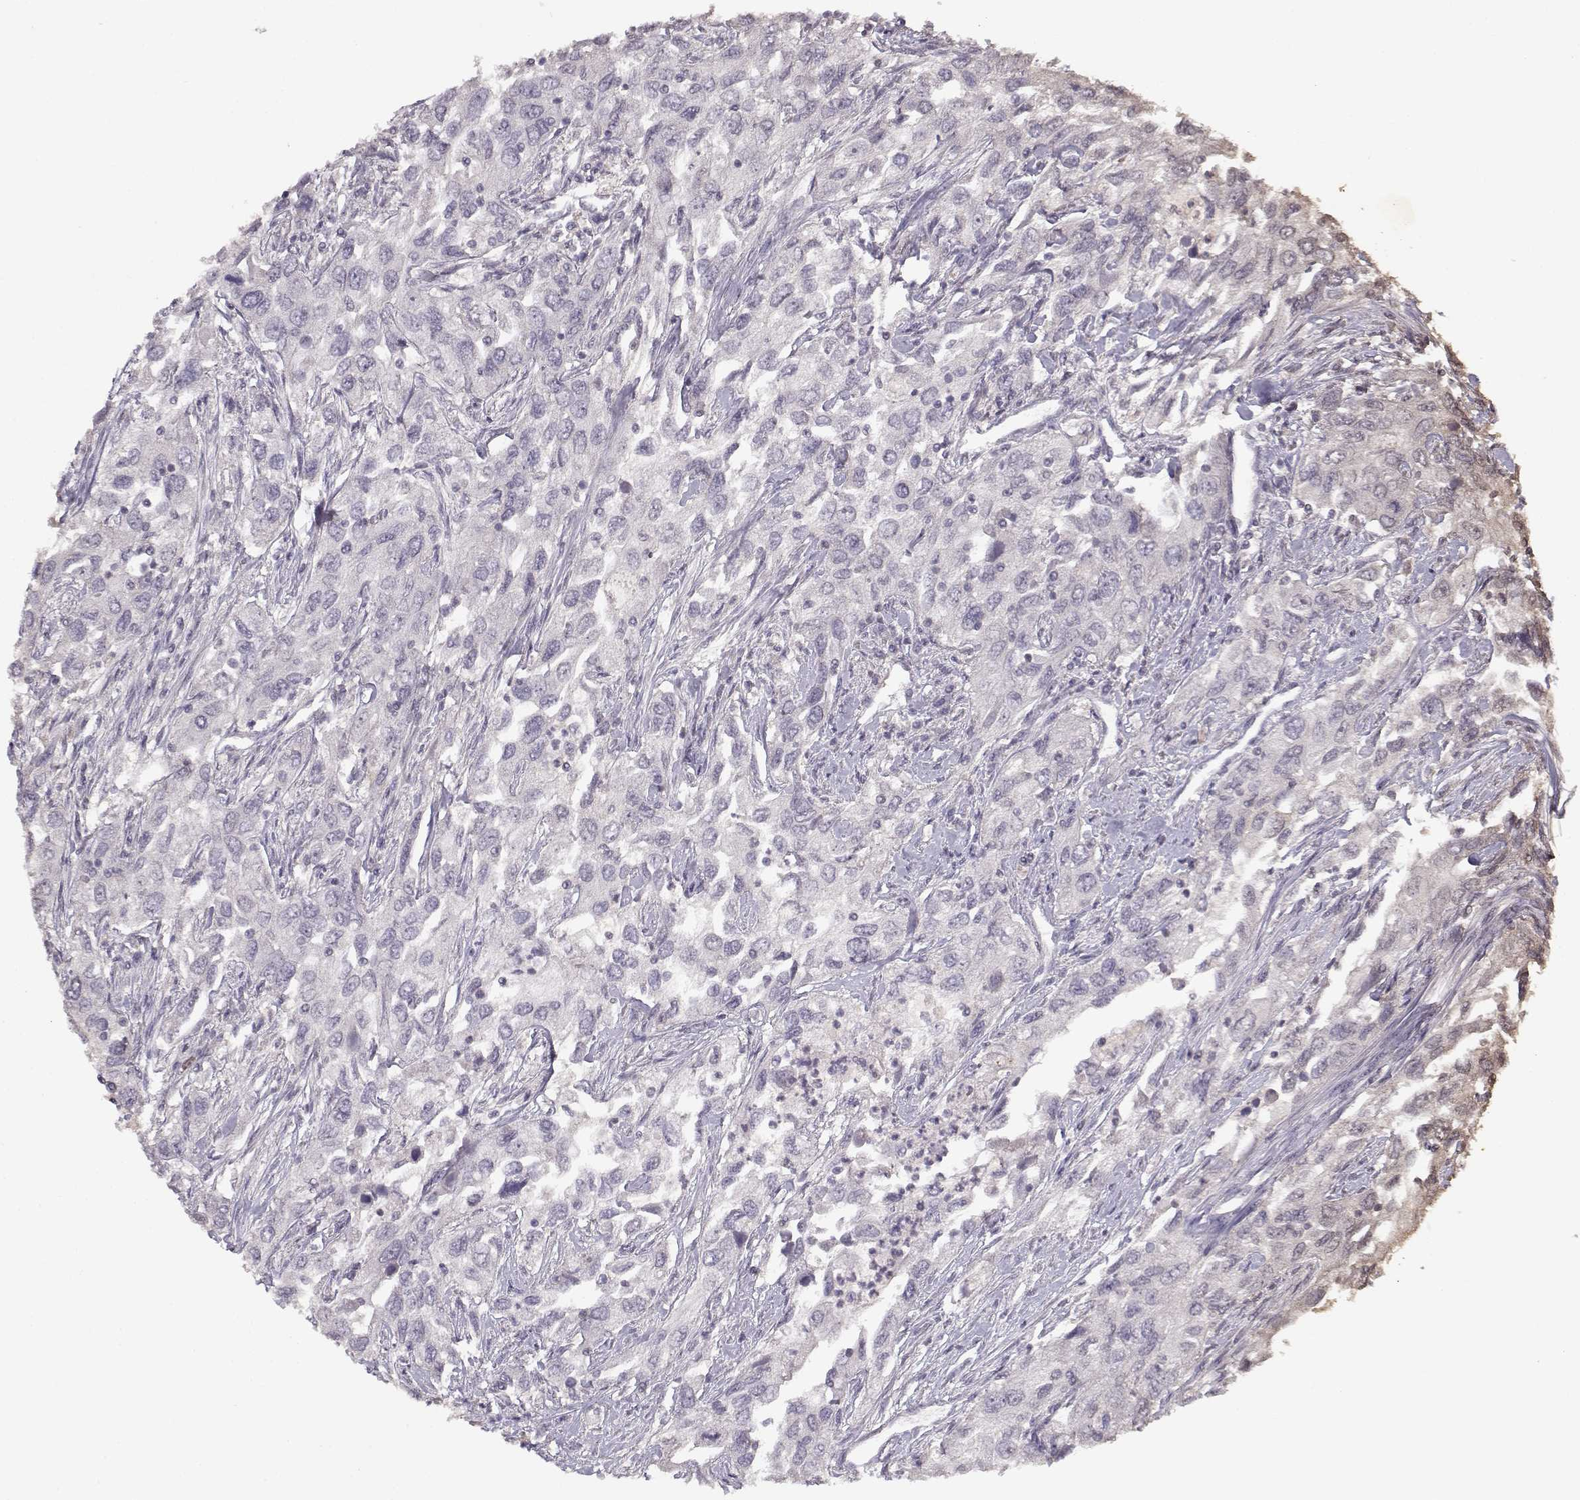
{"staining": {"intensity": "negative", "quantity": "none", "location": "none"}, "tissue": "urothelial cancer", "cell_type": "Tumor cells", "image_type": "cancer", "snomed": [{"axis": "morphology", "description": "Urothelial carcinoma, High grade"}, {"axis": "topography", "description": "Urinary bladder"}], "caption": "This is an immunohistochemistry (IHC) photomicrograph of human urothelial cancer. There is no staining in tumor cells.", "gene": "UROC1", "patient": {"sex": "male", "age": 76}}